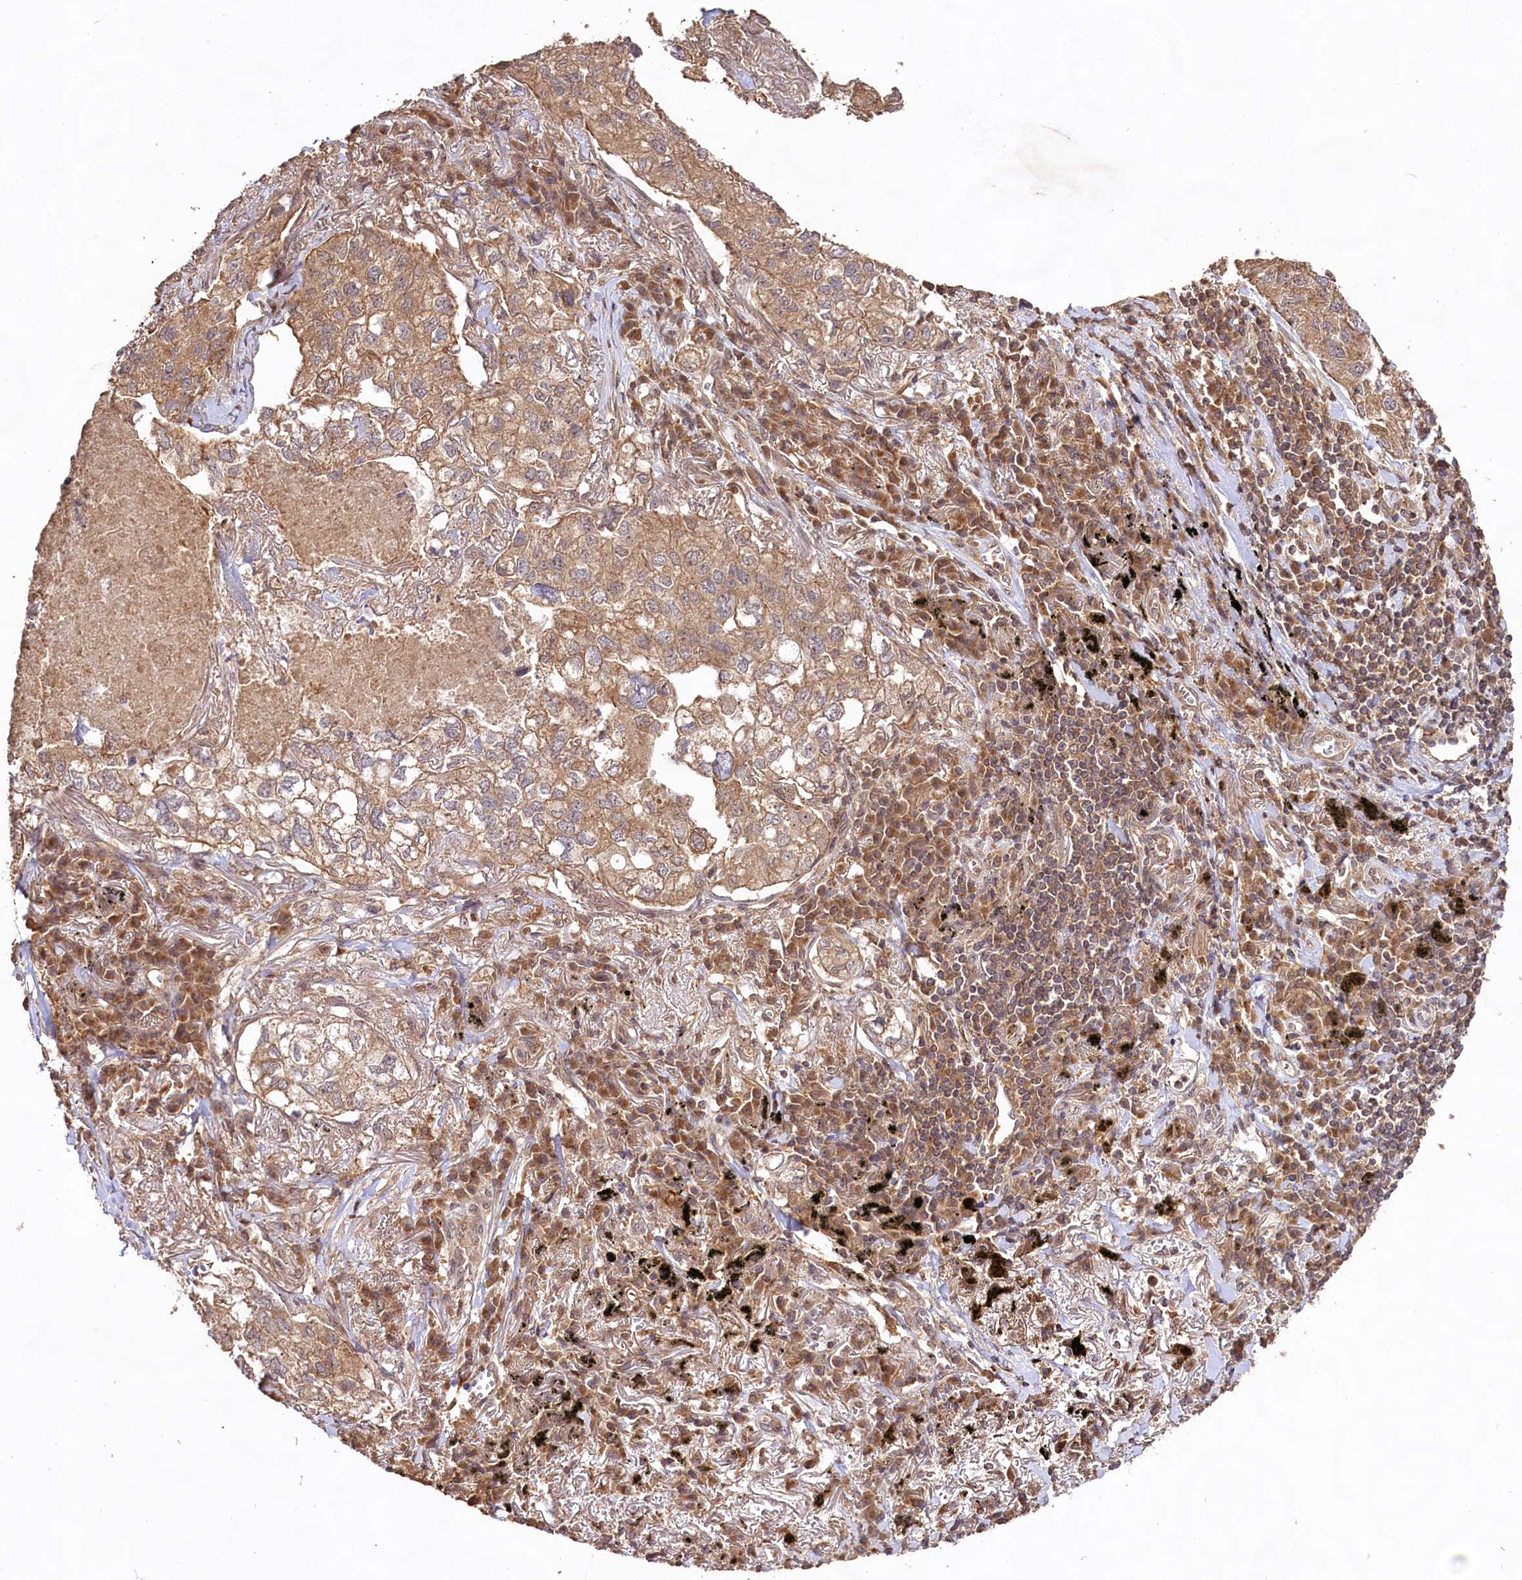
{"staining": {"intensity": "moderate", "quantity": ">75%", "location": "cytoplasmic/membranous"}, "tissue": "lung cancer", "cell_type": "Tumor cells", "image_type": "cancer", "snomed": [{"axis": "morphology", "description": "Adenocarcinoma, NOS"}, {"axis": "topography", "description": "Lung"}], "caption": "IHC (DAB) staining of human lung cancer demonstrates moderate cytoplasmic/membranous protein expression in approximately >75% of tumor cells.", "gene": "RRP8", "patient": {"sex": "male", "age": 65}}